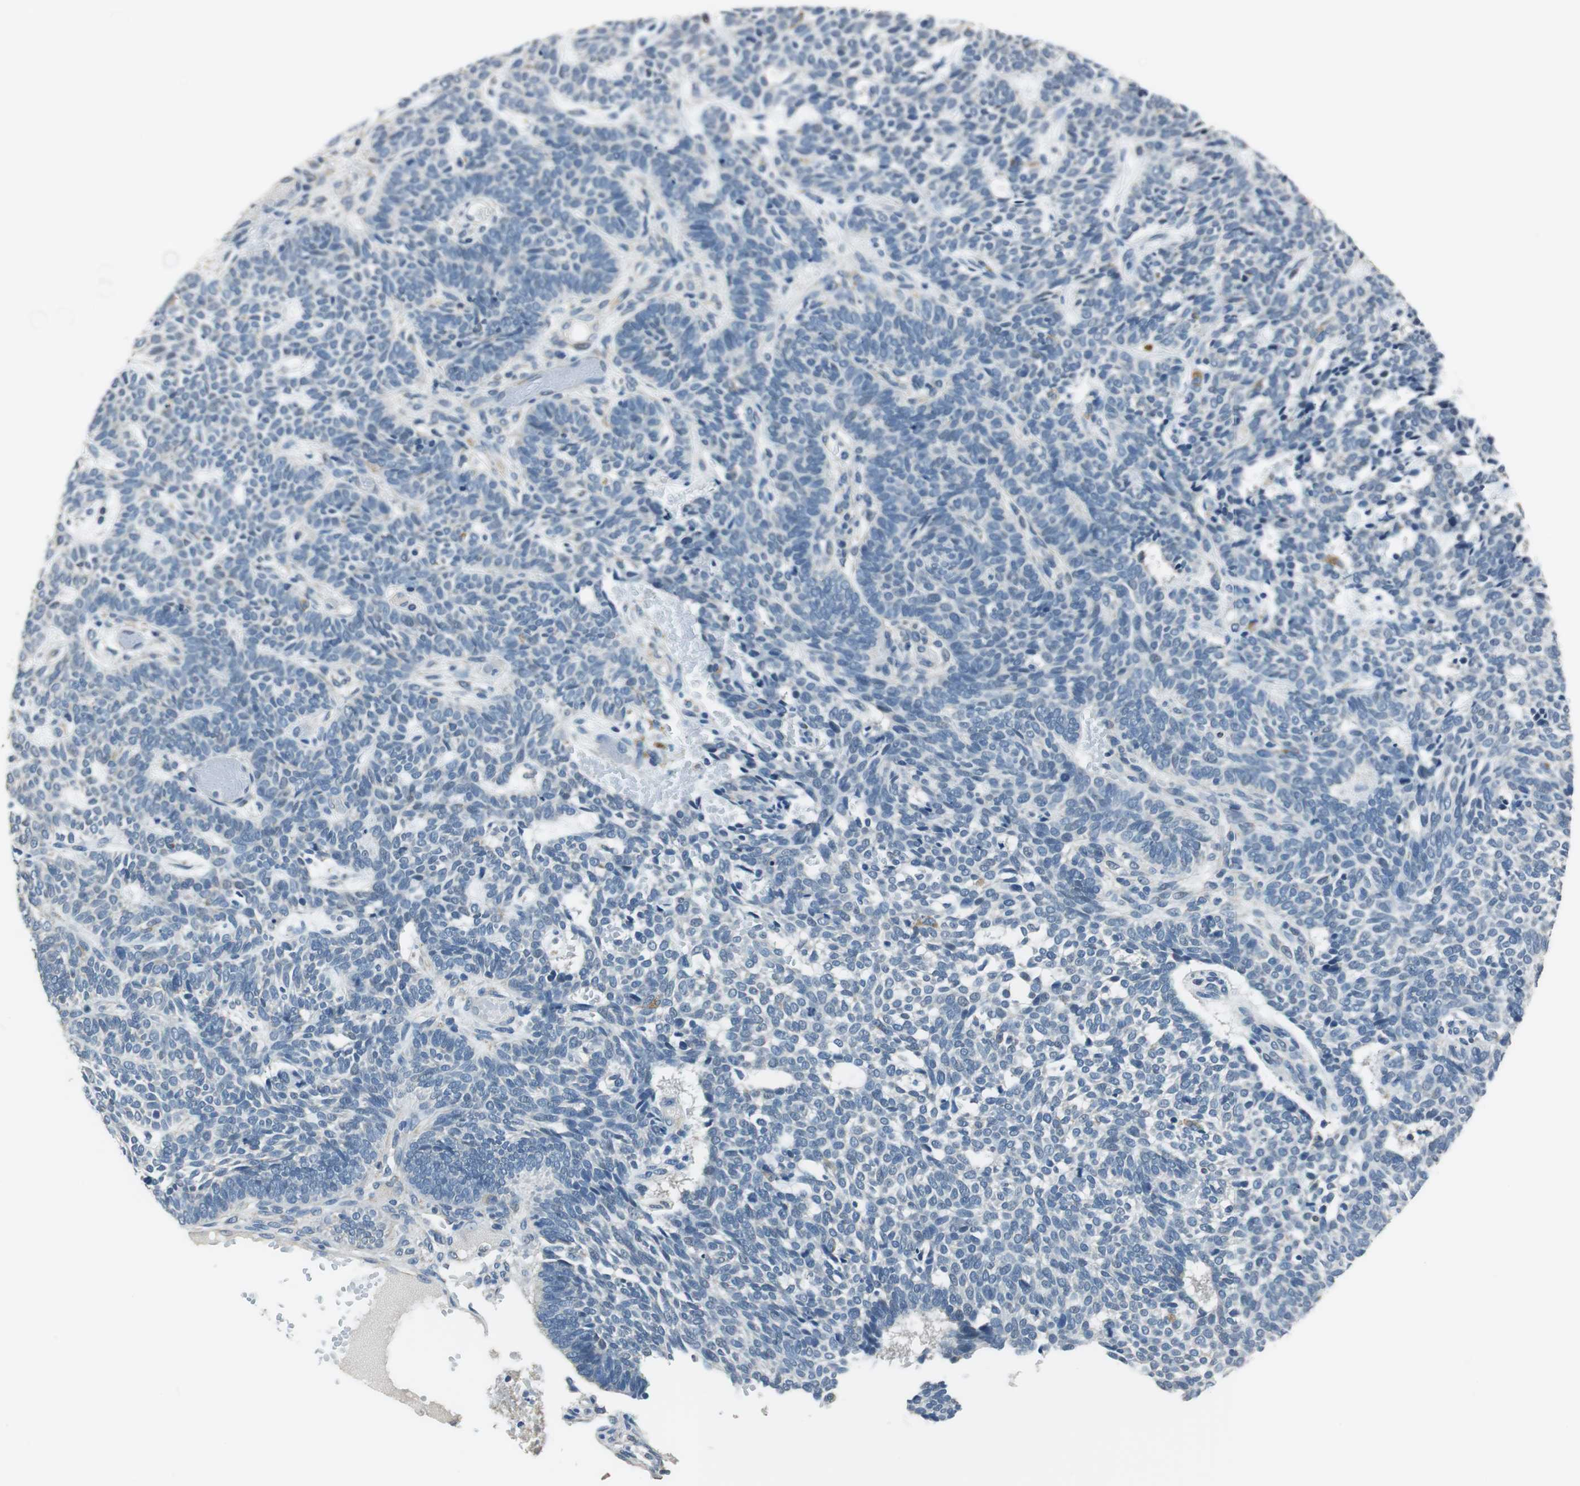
{"staining": {"intensity": "negative", "quantity": "none", "location": "none"}, "tissue": "skin cancer", "cell_type": "Tumor cells", "image_type": "cancer", "snomed": [{"axis": "morphology", "description": "Normal tissue, NOS"}, {"axis": "morphology", "description": "Basal cell carcinoma"}, {"axis": "topography", "description": "Skin"}], "caption": "IHC histopathology image of neoplastic tissue: human skin cancer (basal cell carcinoma) stained with DAB (3,3'-diaminobenzidine) demonstrates no significant protein staining in tumor cells.", "gene": "ALDH4A1", "patient": {"sex": "male", "age": 87}}